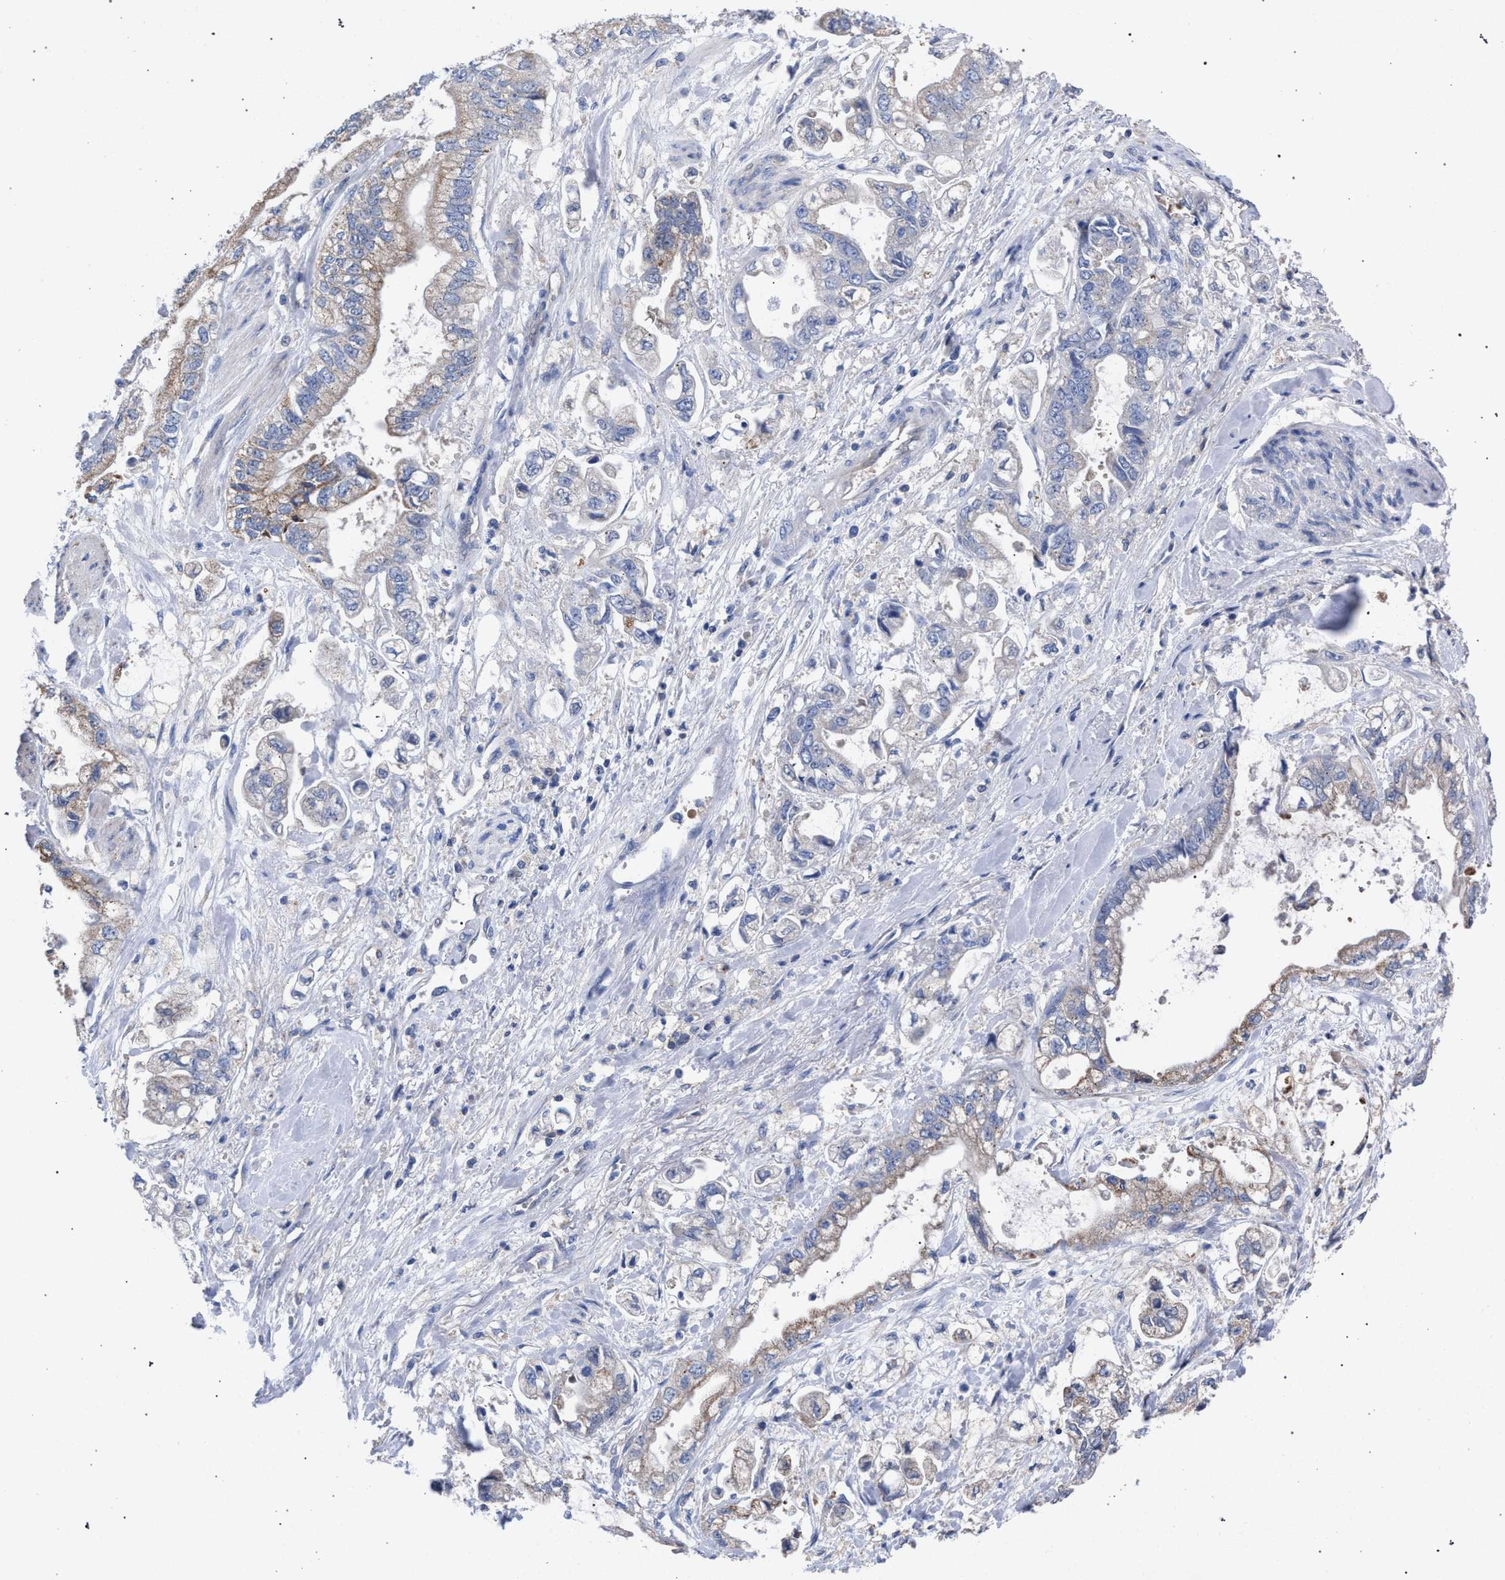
{"staining": {"intensity": "weak", "quantity": "<25%", "location": "cytoplasmic/membranous"}, "tissue": "stomach cancer", "cell_type": "Tumor cells", "image_type": "cancer", "snomed": [{"axis": "morphology", "description": "Normal tissue, NOS"}, {"axis": "morphology", "description": "Adenocarcinoma, NOS"}, {"axis": "topography", "description": "Stomach"}], "caption": "Immunohistochemistry (IHC) micrograph of neoplastic tissue: adenocarcinoma (stomach) stained with DAB reveals no significant protein positivity in tumor cells. (DAB (3,3'-diaminobenzidine) immunohistochemistry (IHC) visualized using brightfield microscopy, high magnification).", "gene": "GMPR", "patient": {"sex": "male", "age": 62}}